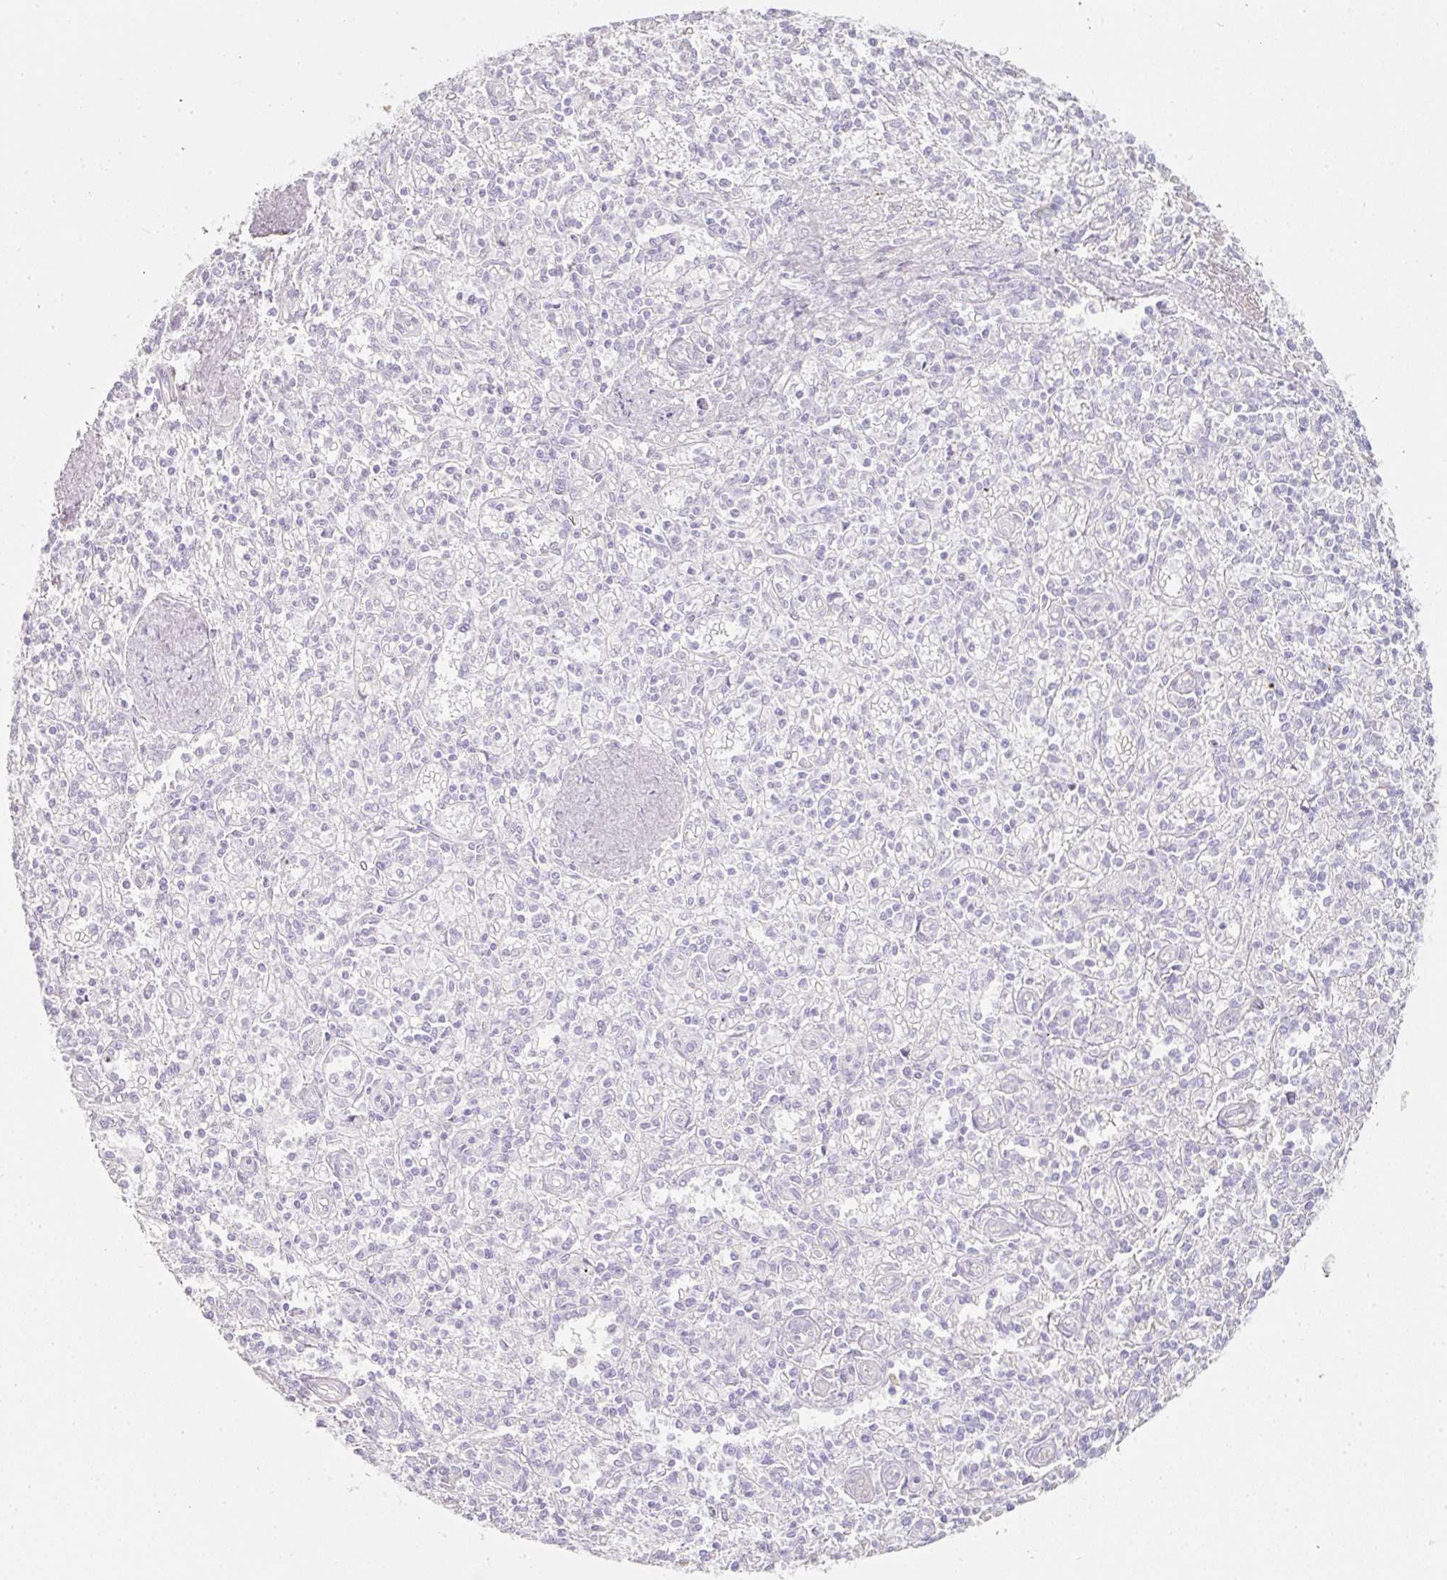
{"staining": {"intensity": "negative", "quantity": "none", "location": "none"}, "tissue": "spleen", "cell_type": "Cells in red pulp", "image_type": "normal", "snomed": [{"axis": "morphology", "description": "Normal tissue, NOS"}, {"axis": "topography", "description": "Spleen"}], "caption": "Benign spleen was stained to show a protein in brown. There is no significant expression in cells in red pulp. (DAB immunohistochemistry, high magnification).", "gene": "SLC2A2", "patient": {"sex": "female", "age": 70}}